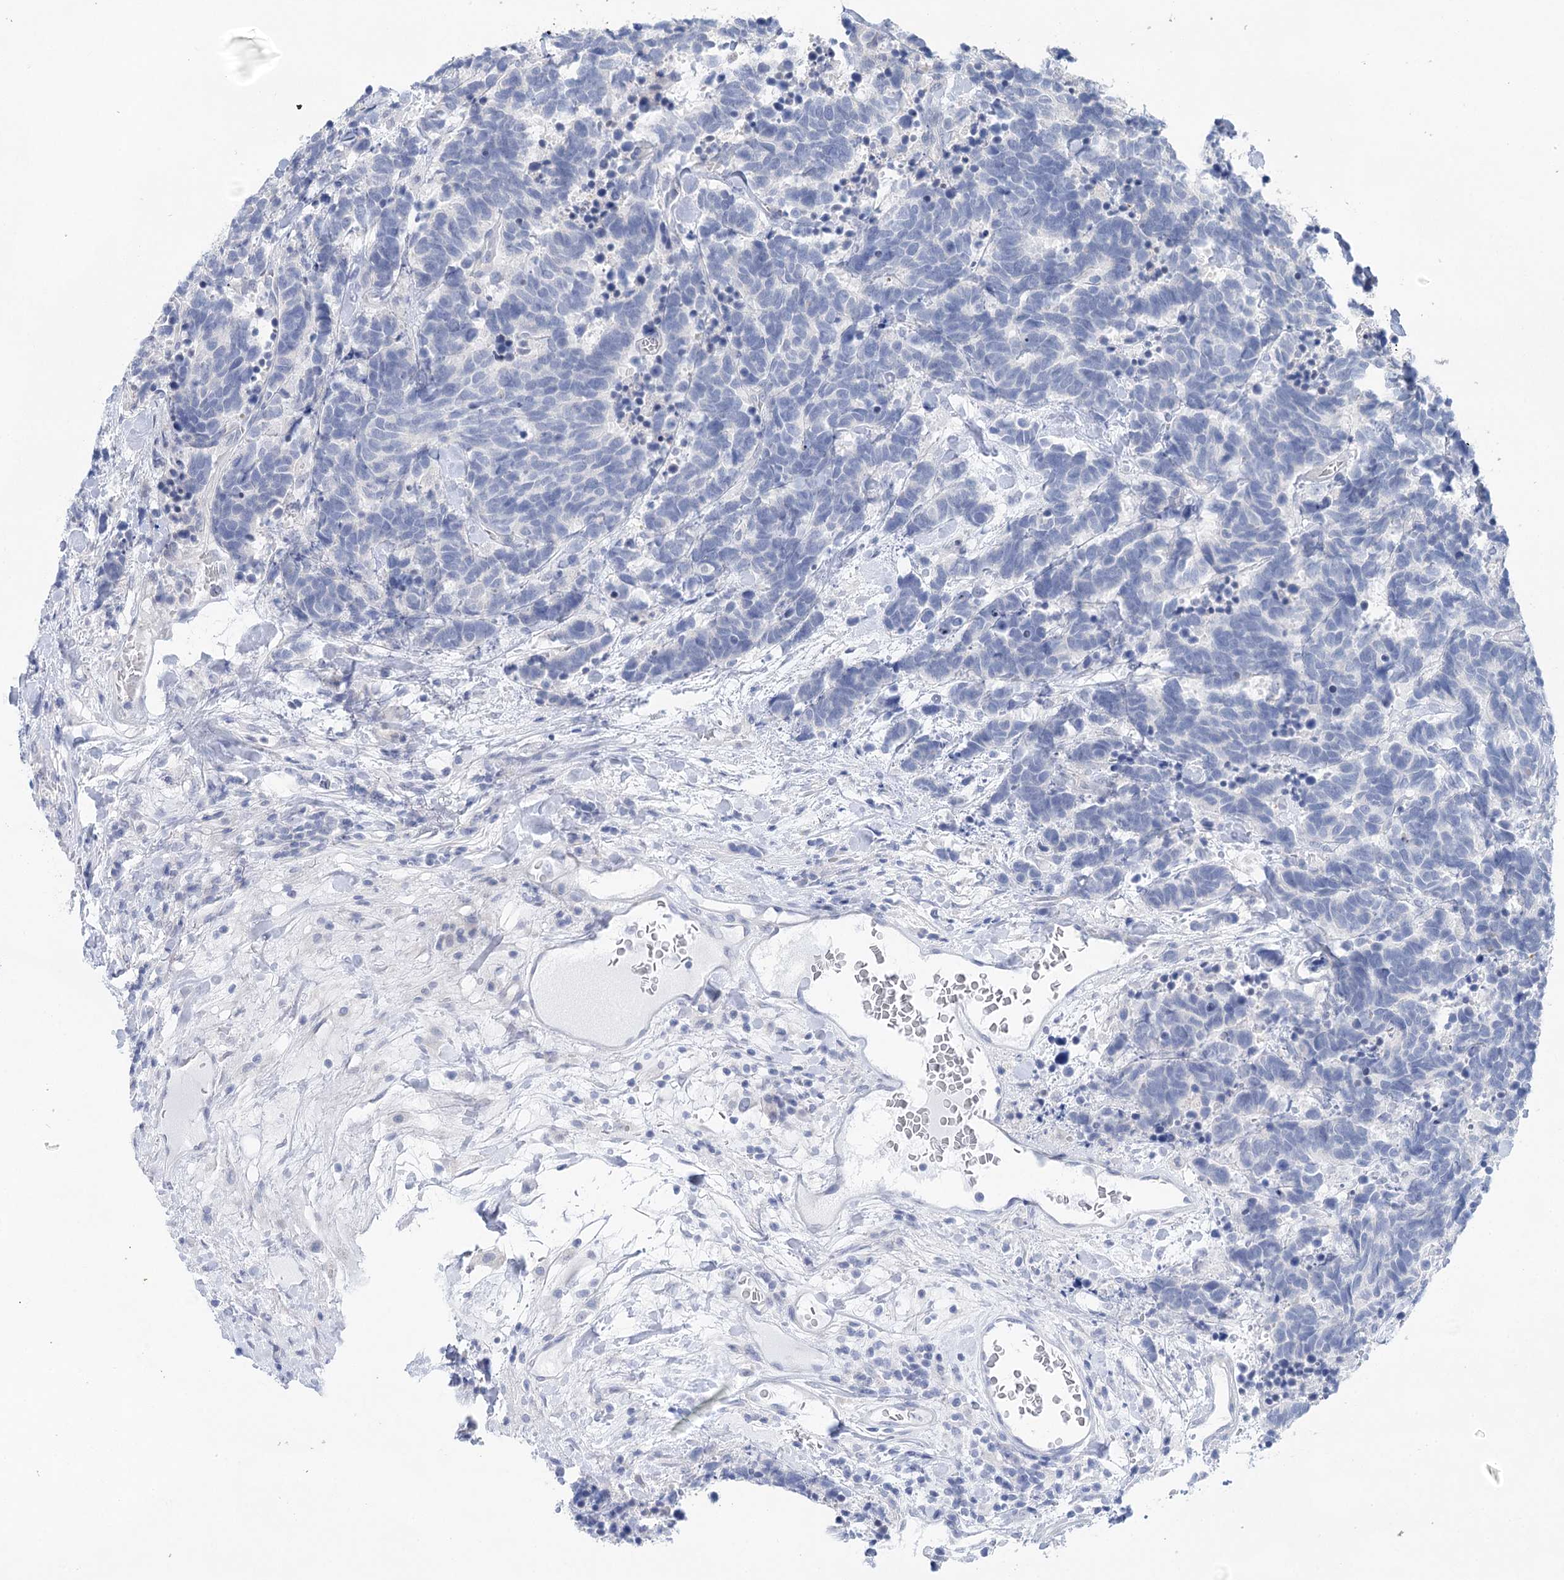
{"staining": {"intensity": "negative", "quantity": "none", "location": "none"}, "tissue": "carcinoid", "cell_type": "Tumor cells", "image_type": "cancer", "snomed": [{"axis": "morphology", "description": "Carcinoma, NOS"}, {"axis": "morphology", "description": "Carcinoid, malignant, NOS"}, {"axis": "topography", "description": "Urinary bladder"}], "caption": "IHC photomicrograph of neoplastic tissue: human malignant carcinoid stained with DAB (3,3'-diaminobenzidine) displays no significant protein staining in tumor cells.", "gene": "LALBA", "patient": {"sex": "male", "age": 57}}